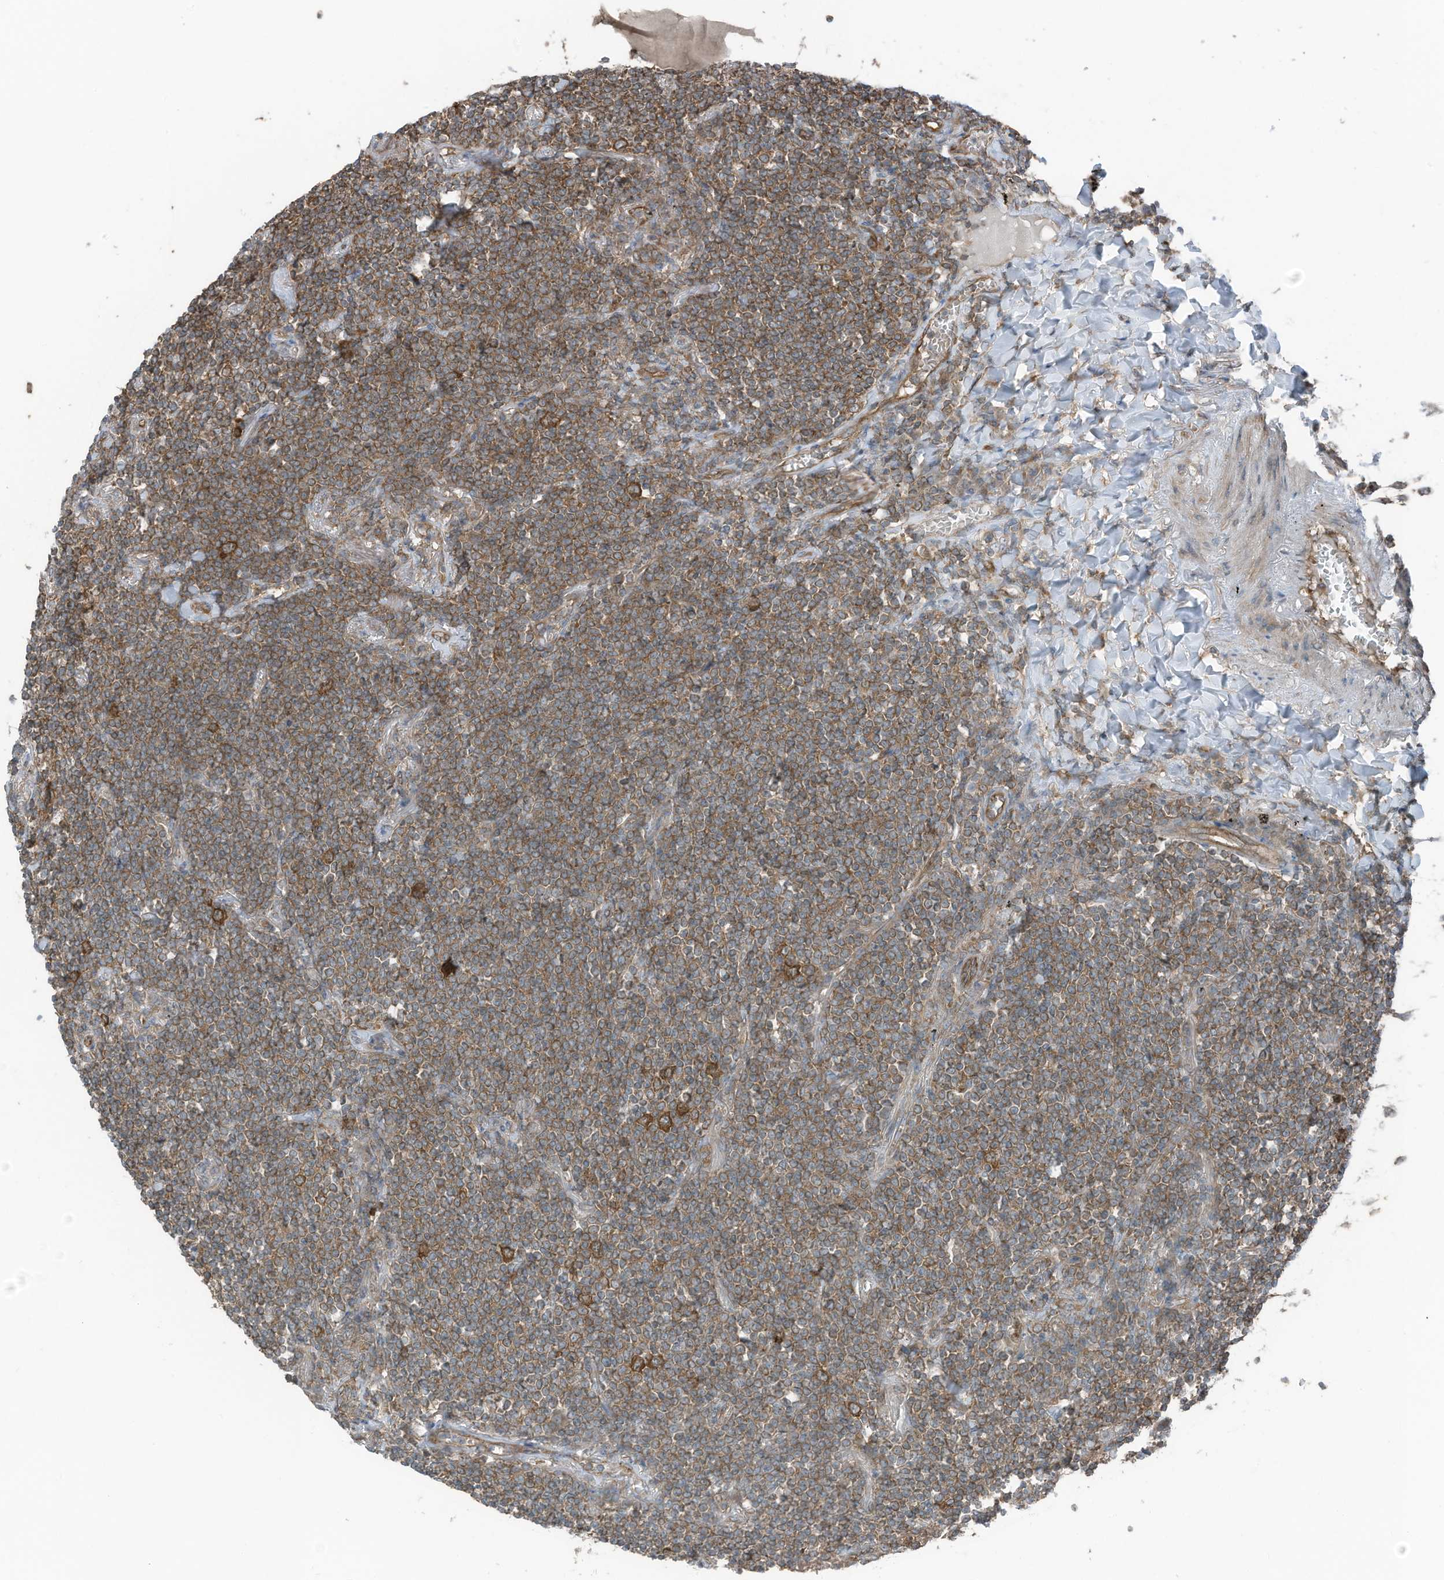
{"staining": {"intensity": "moderate", "quantity": ">75%", "location": "cytoplasmic/membranous"}, "tissue": "lymphoma", "cell_type": "Tumor cells", "image_type": "cancer", "snomed": [{"axis": "morphology", "description": "Malignant lymphoma, non-Hodgkin's type, Low grade"}, {"axis": "topography", "description": "Lung"}], "caption": "This photomicrograph shows lymphoma stained with IHC to label a protein in brown. The cytoplasmic/membranous of tumor cells show moderate positivity for the protein. Nuclei are counter-stained blue.", "gene": "TXNDC9", "patient": {"sex": "female", "age": 71}}